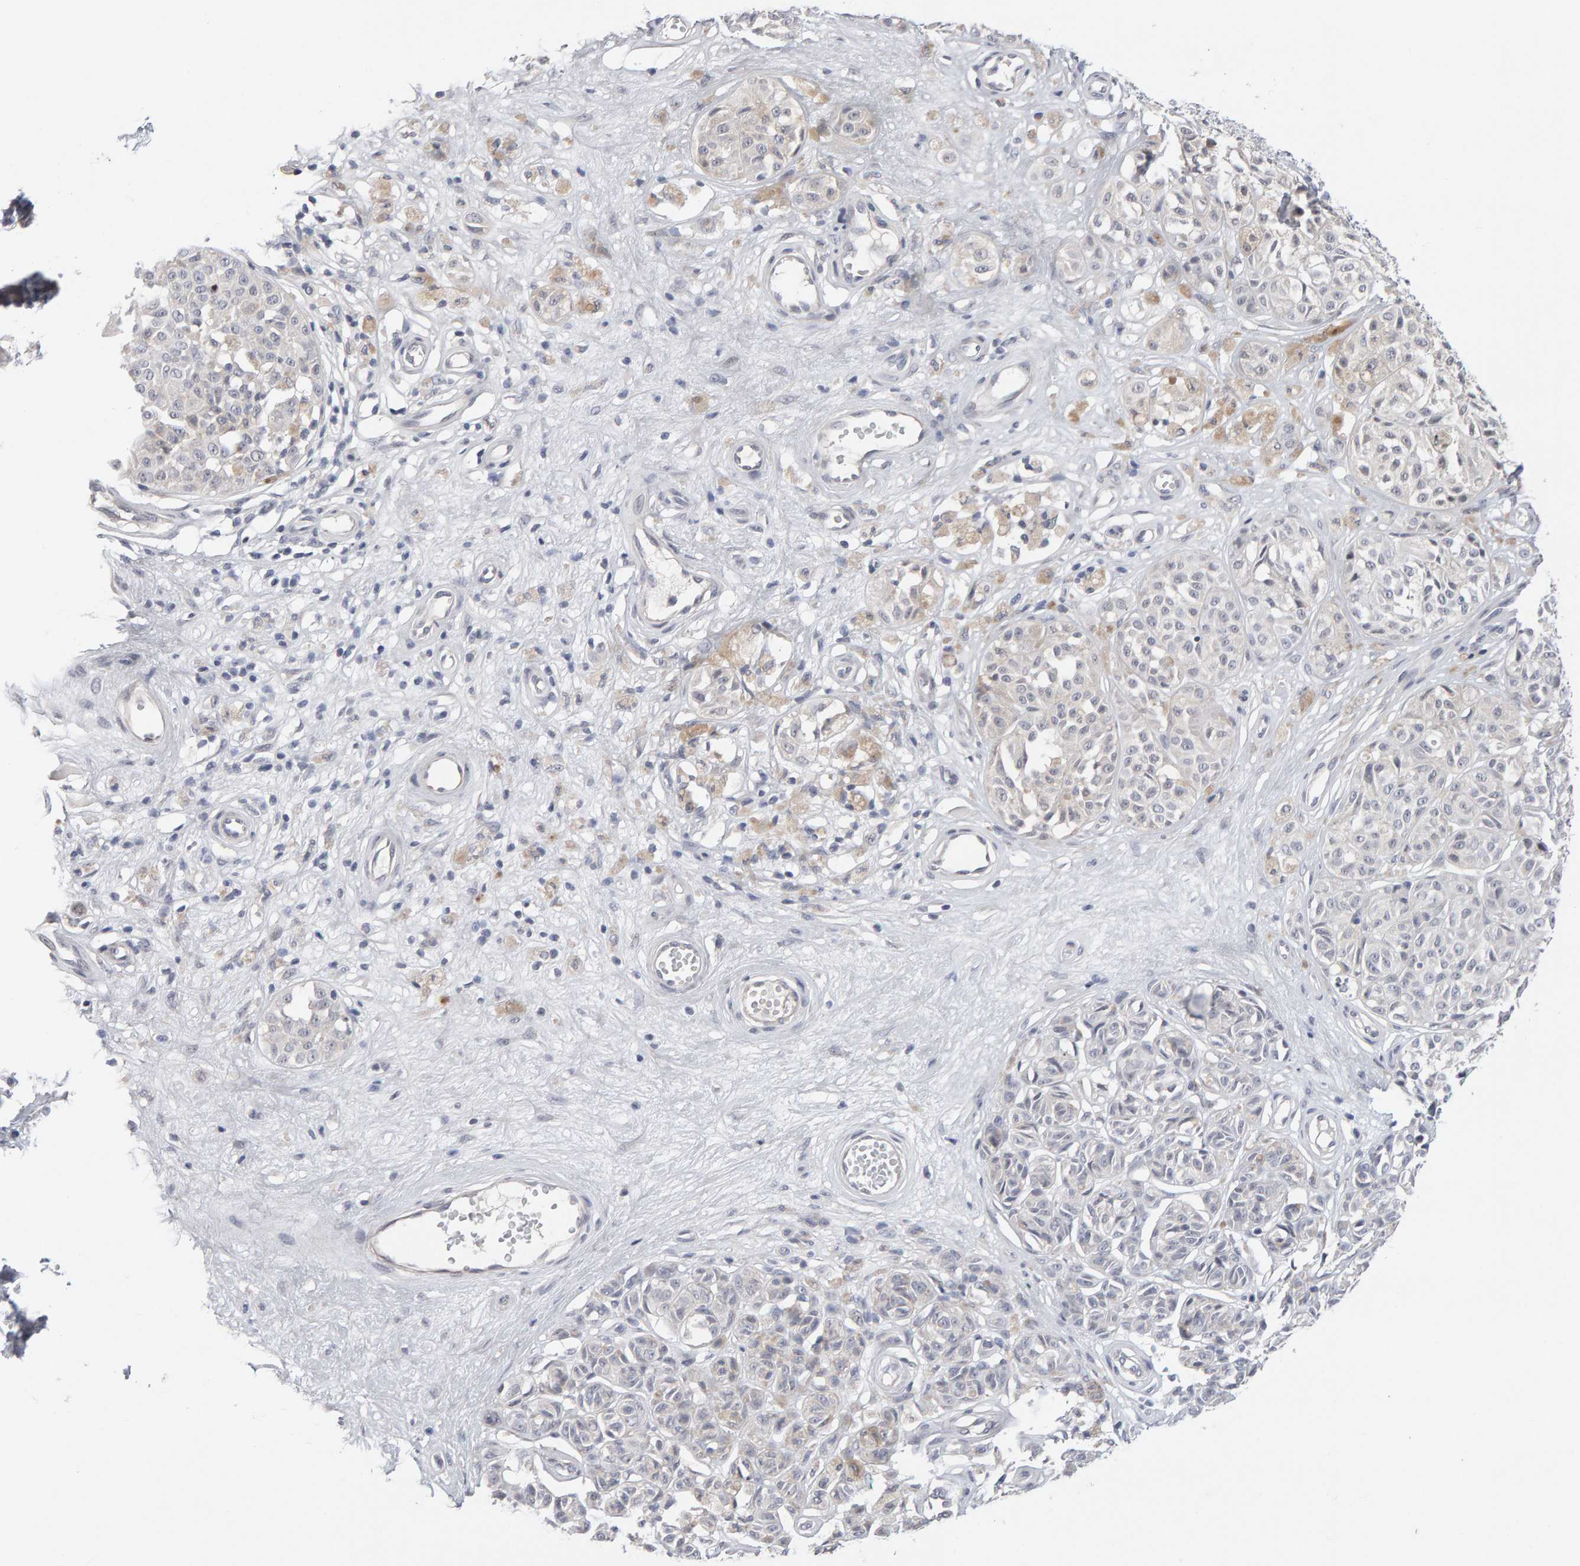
{"staining": {"intensity": "weak", "quantity": "<25%", "location": "cytoplasmic/membranous"}, "tissue": "melanoma", "cell_type": "Tumor cells", "image_type": "cancer", "snomed": [{"axis": "morphology", "description": "Malignant melanoma, NOS"}, {"axis": "topography", "description": "Skin"}], "caption": "The image shows no significant positivity in tumor cells of melanoma.", "gene": "HNF4A", "patient": {"sex": "female", "age": 64}}